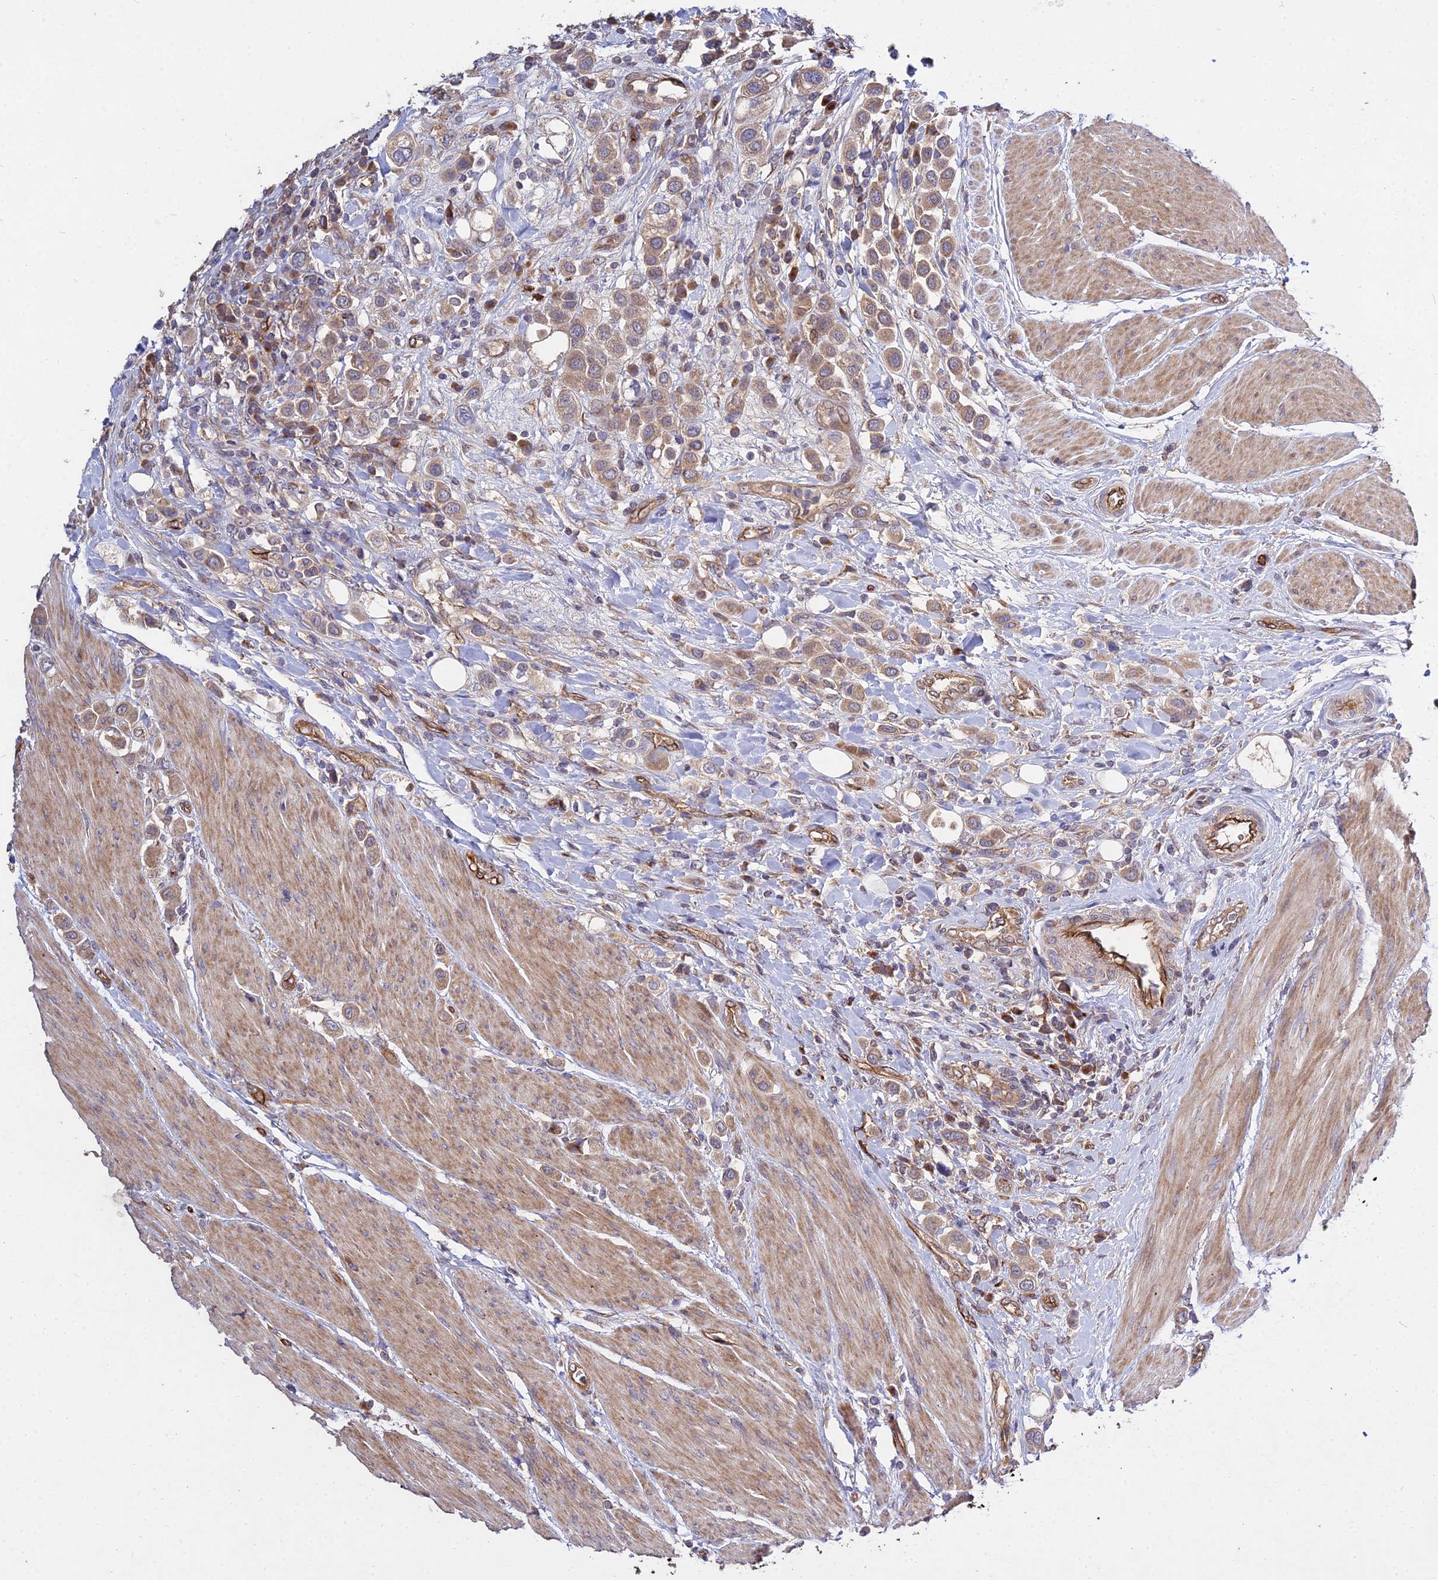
{"staining": {"intensity": "moderate", "quantity": ">75%", "location": "cytoplasmic/membranous"}, "tissue": "urothelial cancer", "cell_type": "Tumor cells", "image_type": "cancer", "snomed": [{"axis": "morphology", "description": "Urothelial carcinoma, High grade"}, {"axis": "topography", "description": "Urinary bladder"}], "caption": "Immunohistochemistry (IHC) micrograph of urothelial cancer stained for a protein (brown), which exhibits medium levels of moderate cytoplasmic/membranous staining in about >75% of tumor cells.", "gene": "GRTP1", "patient": {"sex": "male", "age": 50}}